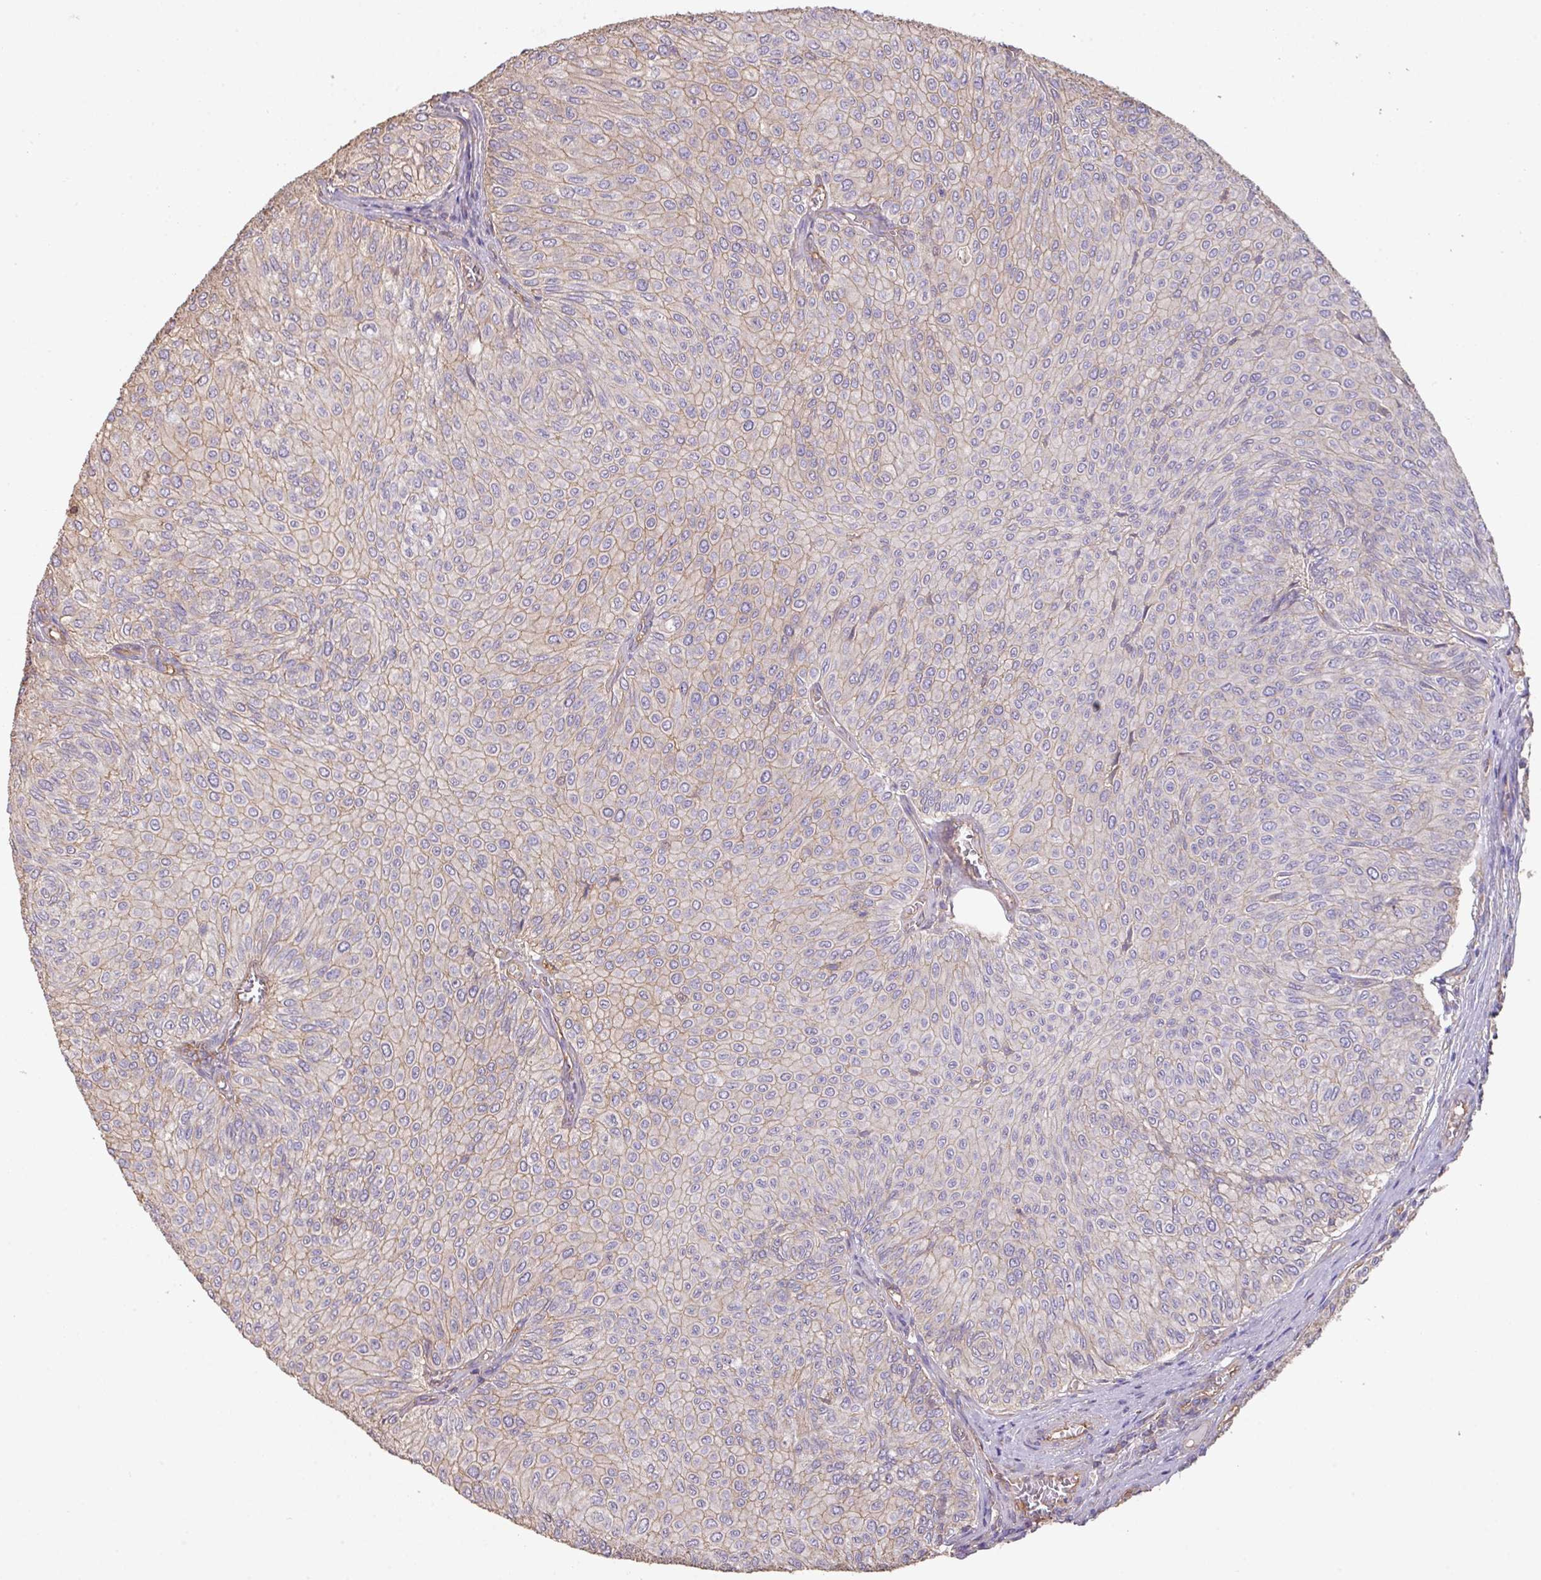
{"staining": {"intensity": "weak", "quantity": "25%-75%", "location": "cytoplasmic/membranous"}, "tissue": "urothelial cancer", "cell_type": "Tumor cells", "image_type": "cancer", "snomed": [{"axis": "morphology", "description": "Urothelial carcinoma, NOS"}, {"axis": "topography", "description": "Urinary bladder"}], "caption": "An immunohistochemistry photomicrograph of neoplastic tissue is shown. Protein staining in brown labels weak cytoplasmic/membranous positivity in urothelial cancer within tumor cells. (Brightfield microscopy of DAB IHC at high magnification).", "gene": "CALML4", "patient": {"sex": "male", "age": 59}}